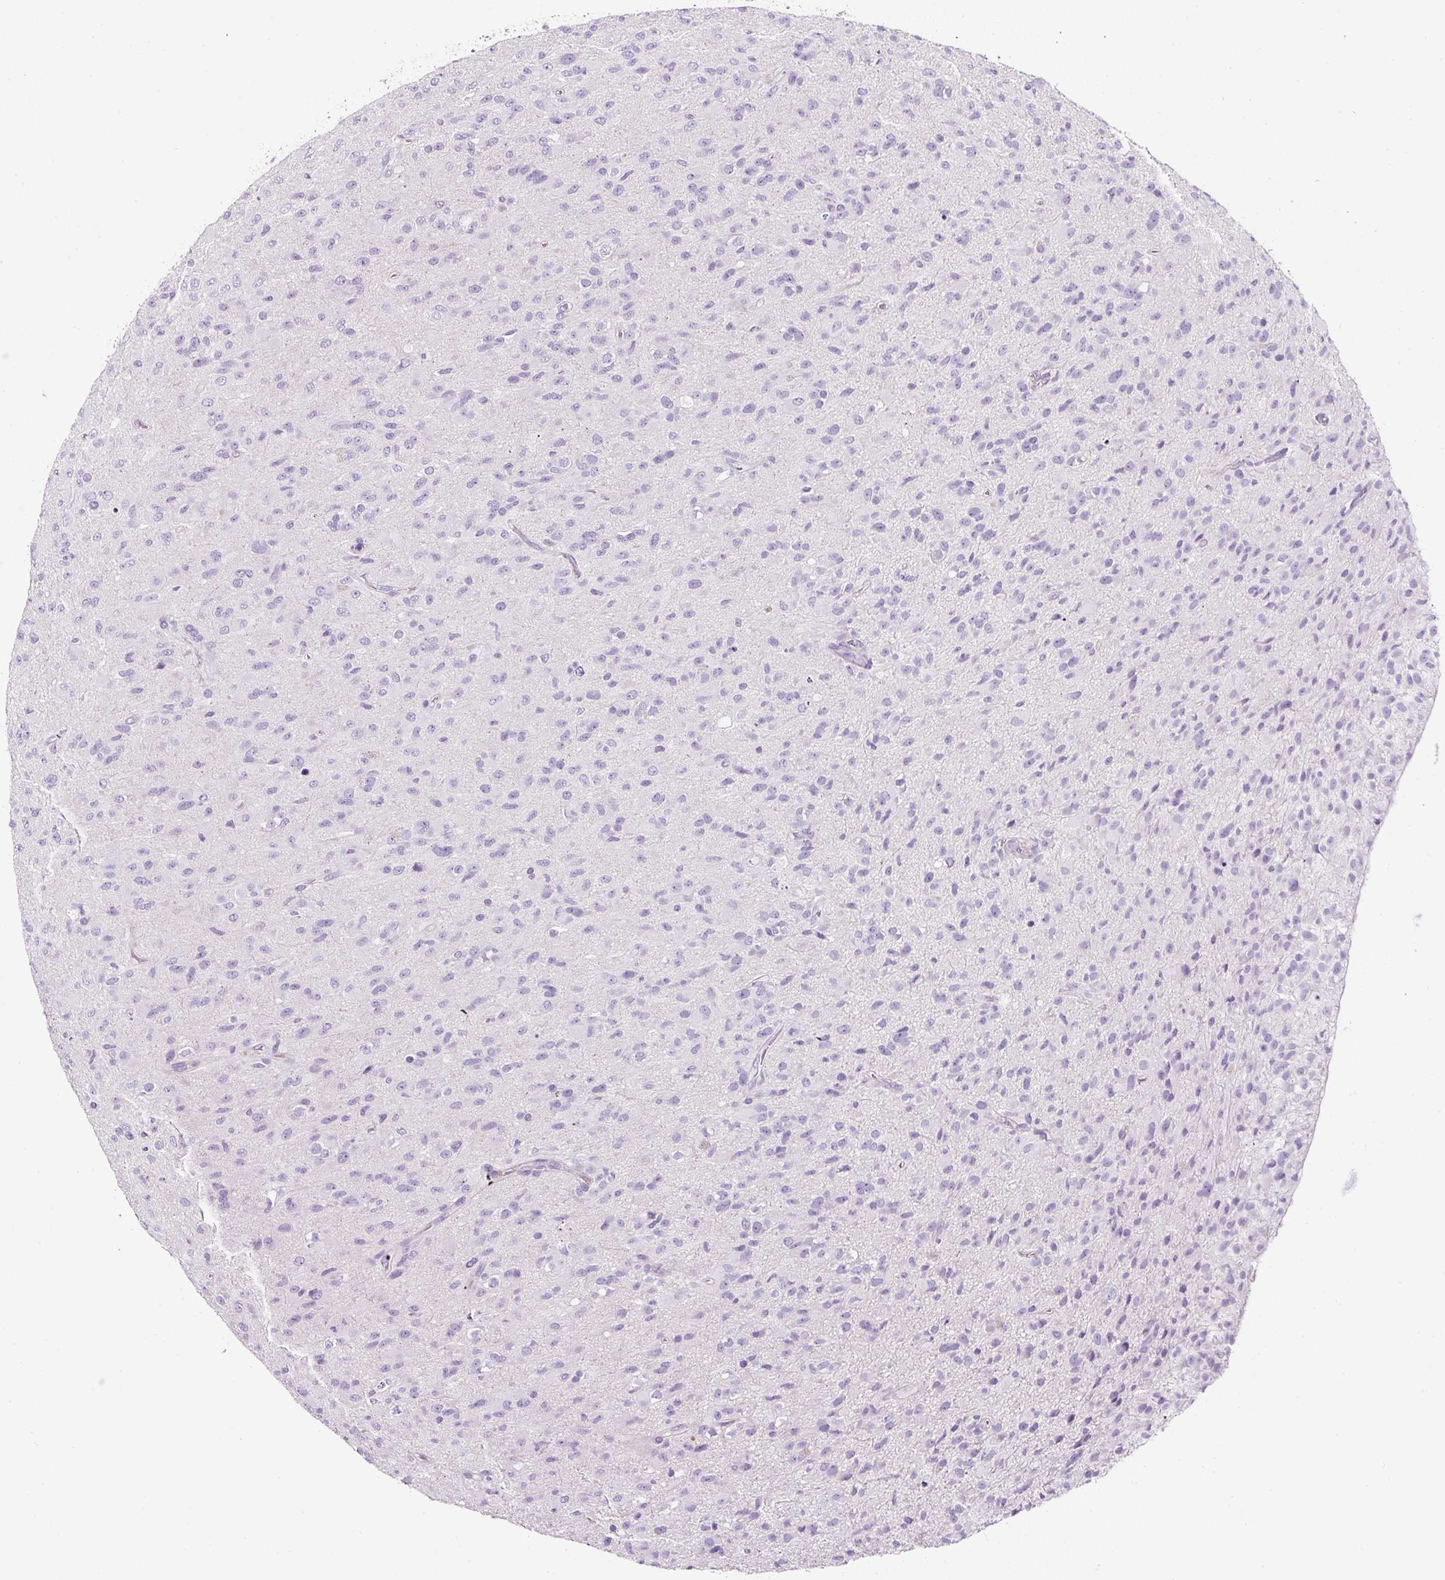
{"staining": {"intensity": "negative", "quantity": "none", "location": "none"}, "tissue": "glioma", "cell_type": "Tumor cells", "image_type": "cancer", "snomed": [{"axis": "morphology", "description": "Glioma, malignant, Low grade"}, {"axis": "topography", "description": "Brain"}], "caption": "DAB immunohistochemical staining of human glioma exhibits no significant positivity in tumor cells. (DAB (3,3'-diaminobenzidine) IHC, high magnification).", "gene": "OR14A2", "patient": {"sex": "male", "age": 65}}